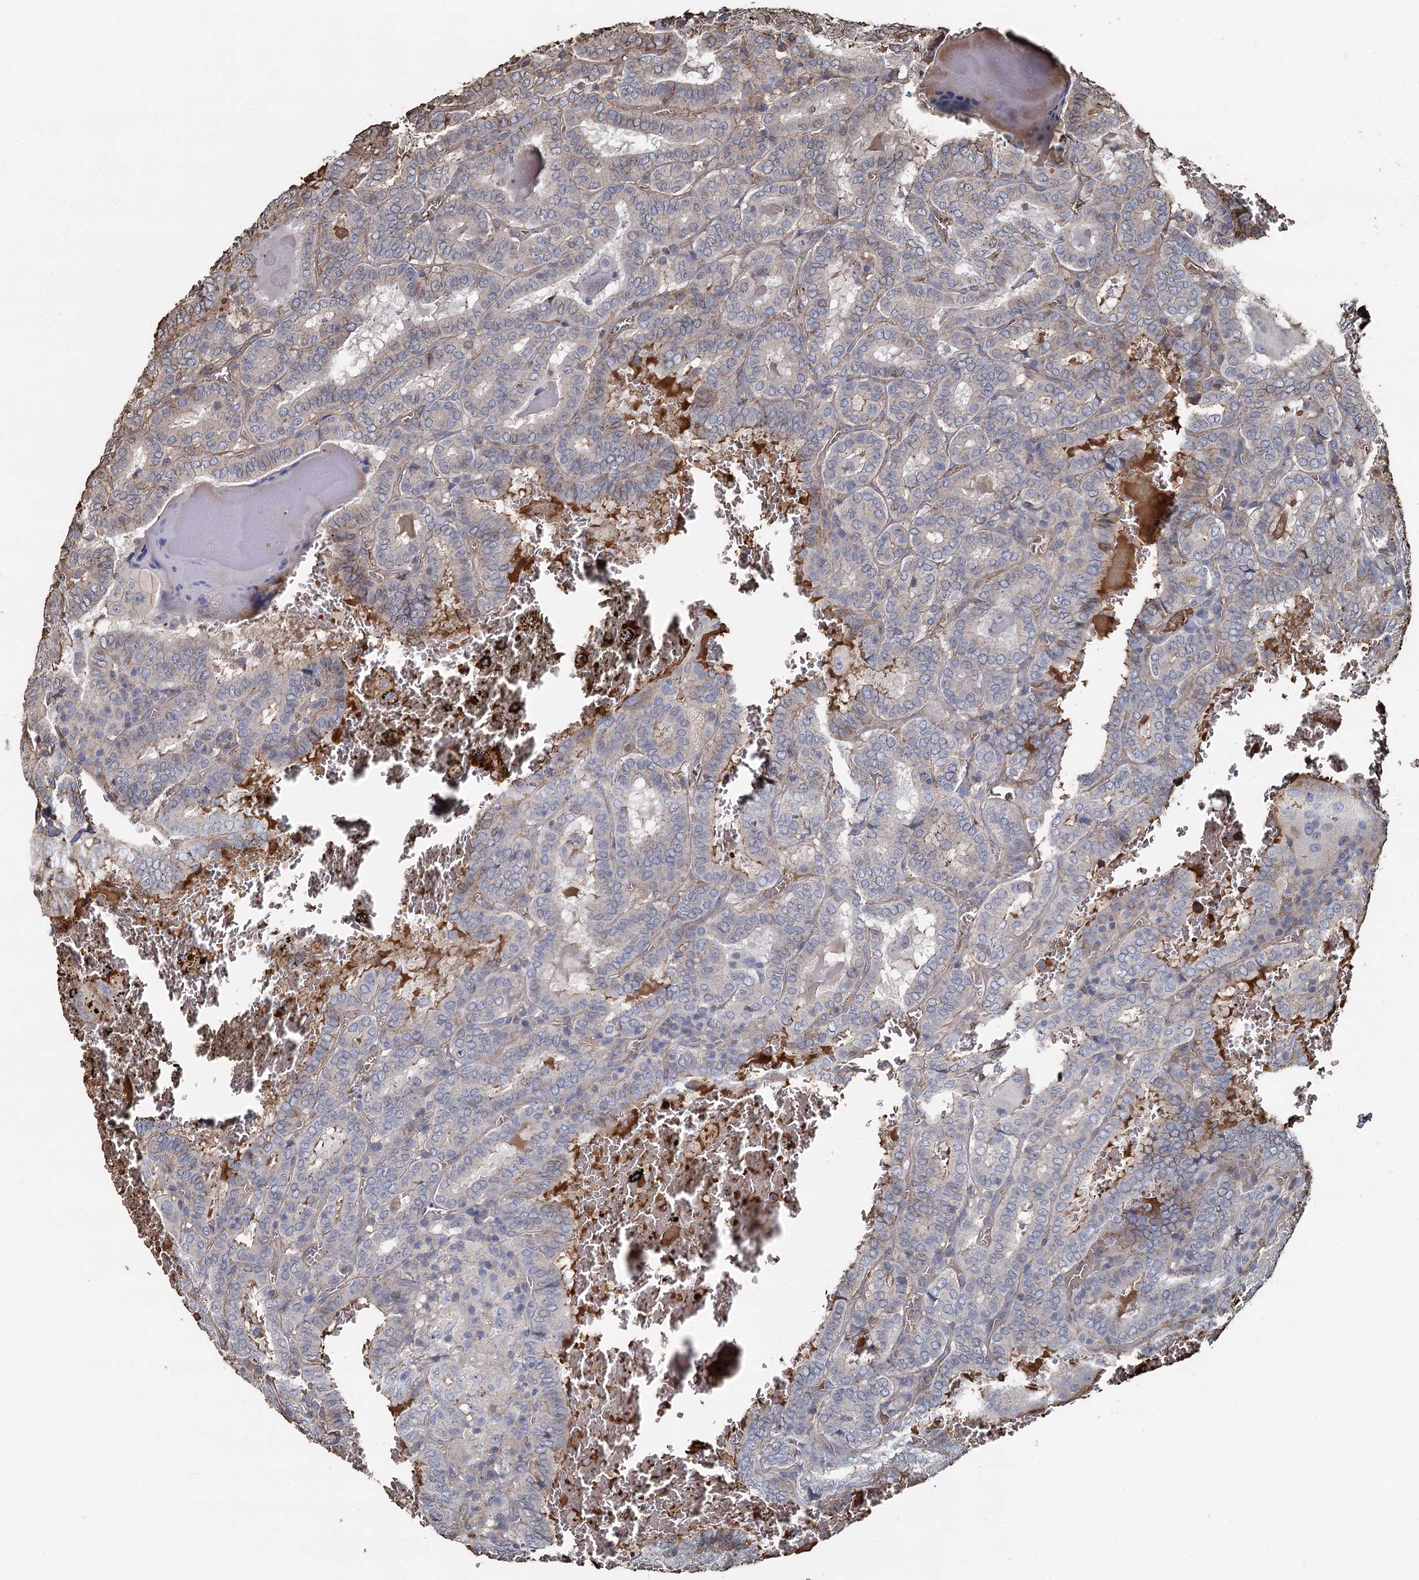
{"staining": {"intensity": "weak", "quantity": "<25%", "location": "cytoplasmic/membranous"}, "tissue": "thyroid cancer", "cell_type": "Tumor cells", "image_type": "cancer", "snomed": [{"axis": "morphology", "description": "Papillary adenocarcinoma, NOS"}, {"axis": "topography", "description": "Thyroid gland"}], "caption": "There is no significant positivity in tumor cells of thyroid papillary adenocarcinoma. (DAB immunohistochemistry visualized using brightfield microscopy, high magnification).", "gene": "TCTN2", "patient": {"sex": "female", "age": 72}}